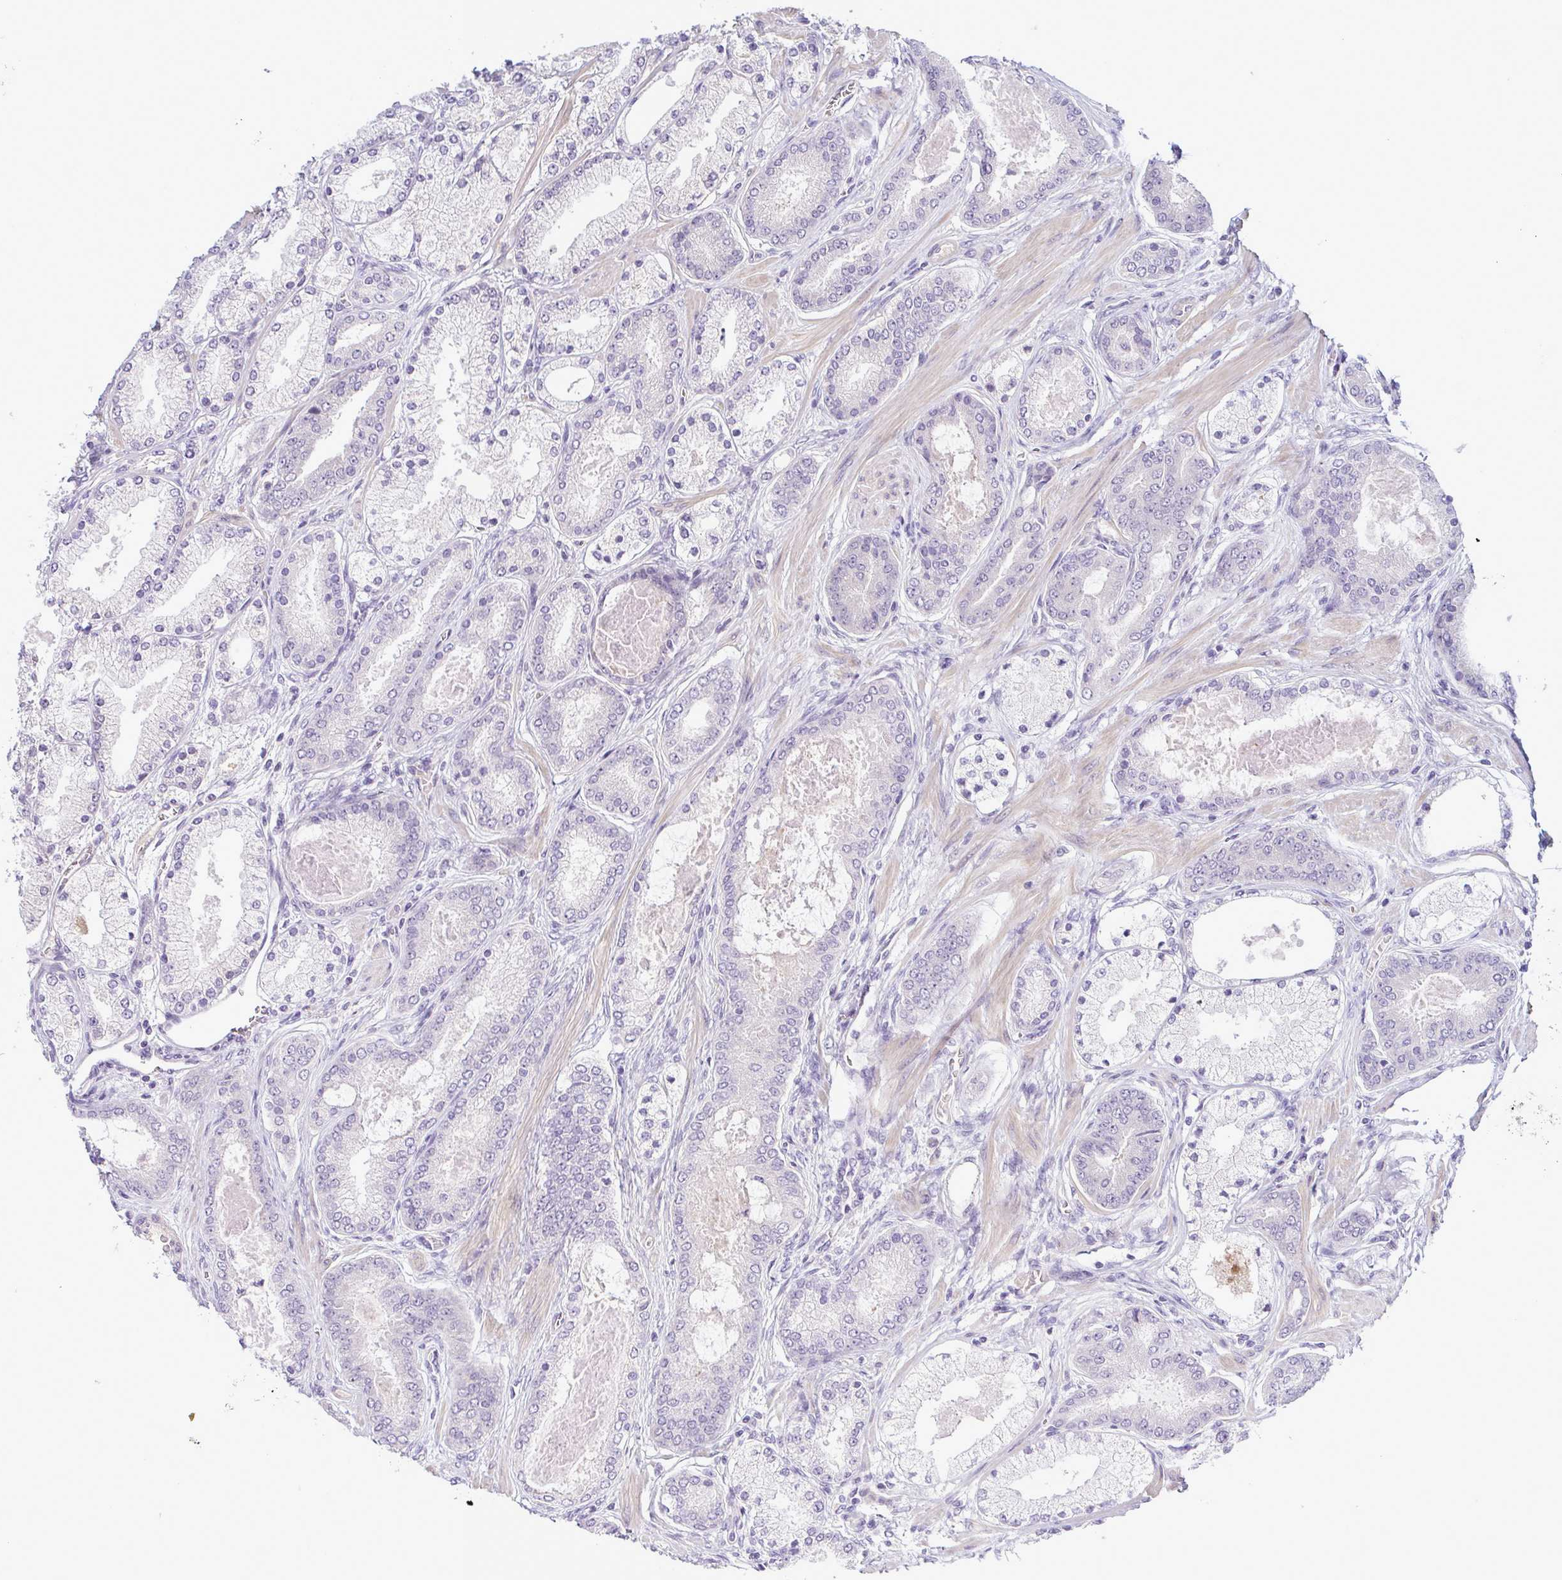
{"staining": {"intensity": "negative", "quantity": "none", "location": "none"}, "tissue": "prostate cancer", "cell_type": "Tumor cells", "image_type": "cancer", "snomed": [{"axis": "morphology", "description": "Adenocarcinoma, High grade"}, {"axis": "topography", "description": "Prostate"}], "caption": "A high-resolution image shows immunohistochemistry (IHC) staining of prostate high-grade adenocarcinoma, which displays no significant expression in tumor cells. (Stains: DAB IHC with hematoxylin counter stain, Microscopy: brightfield microscopy at high magnification).", "gene": "SYNPO2L", "patient": {"sex": "male", "age": 63}}